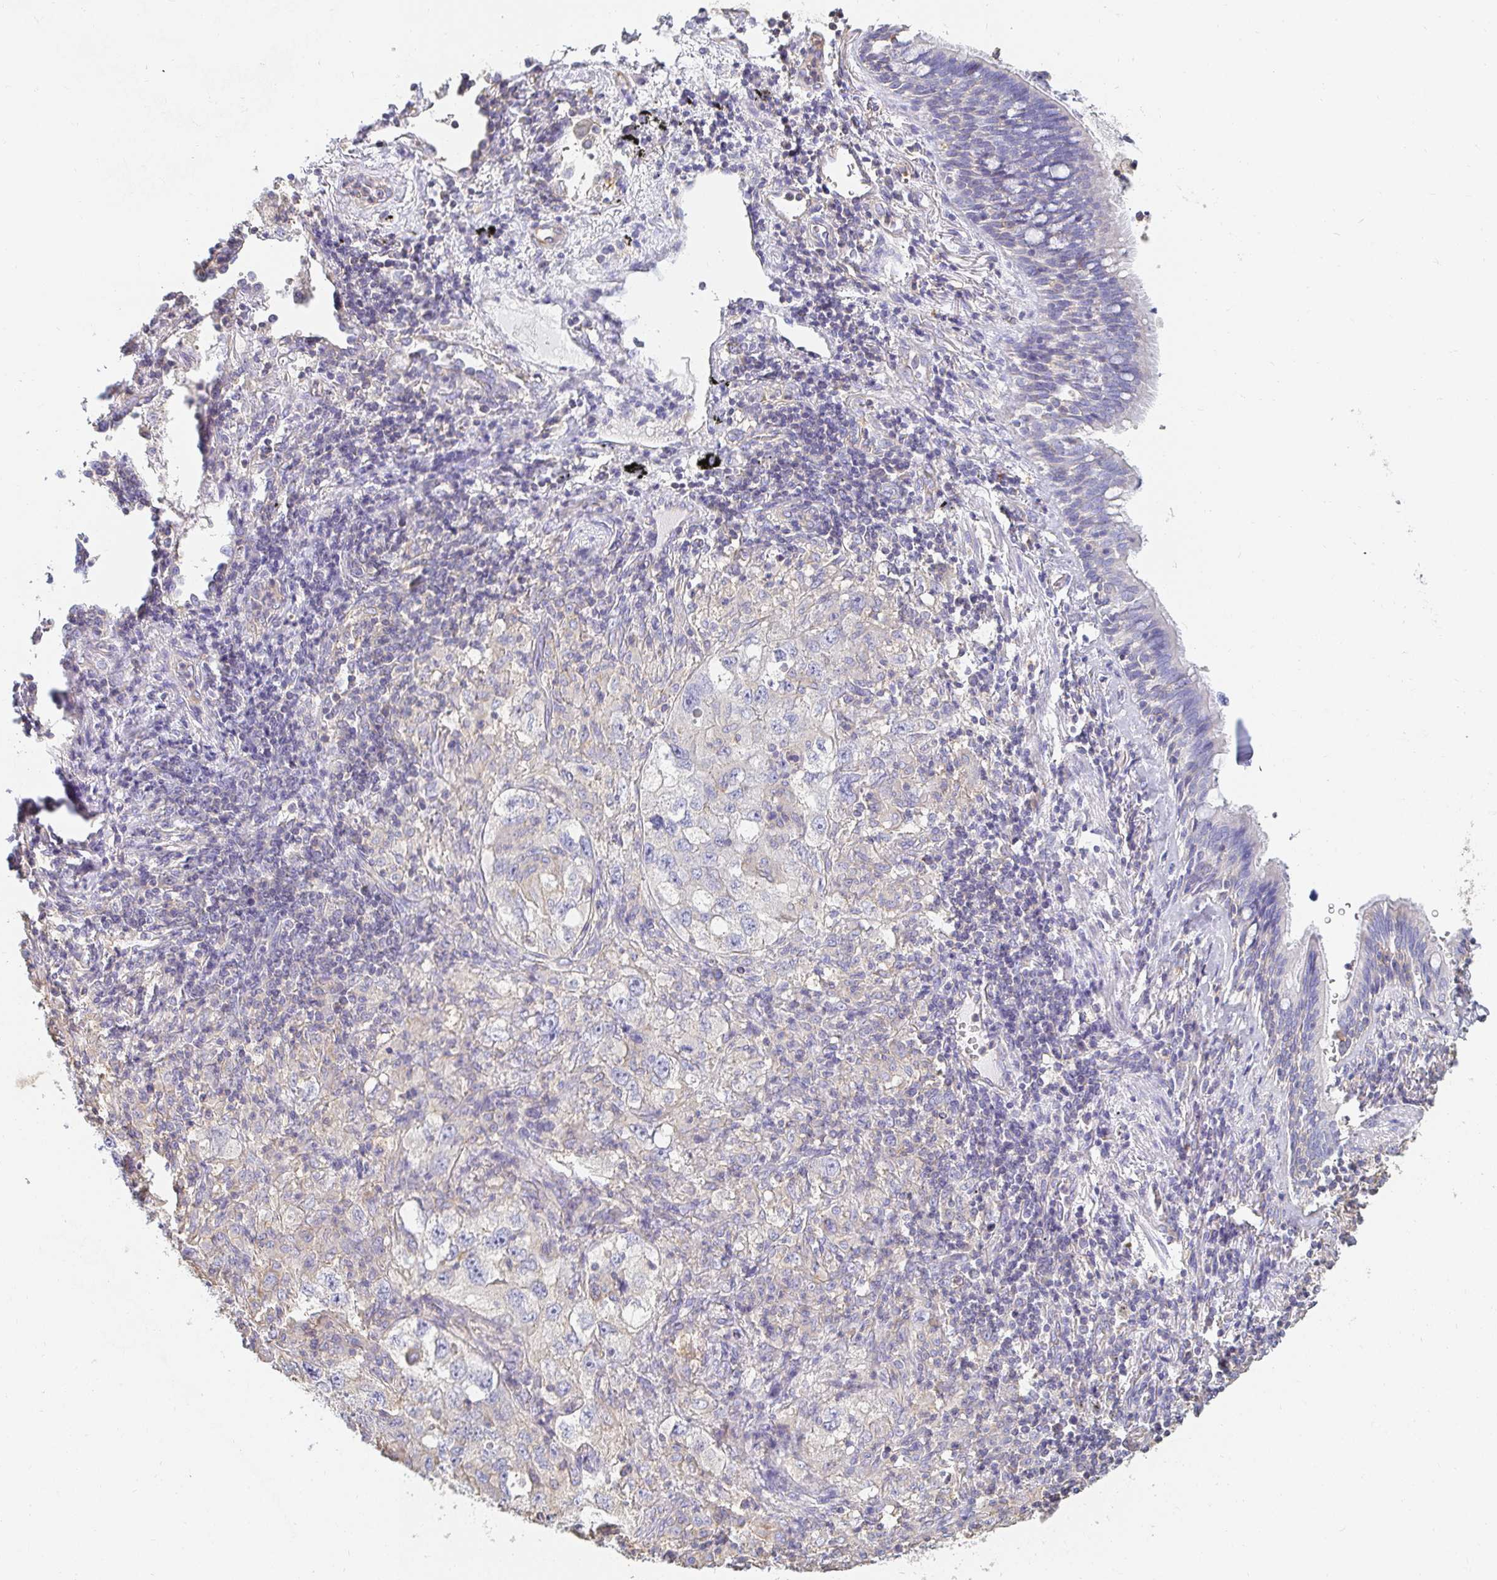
{"staining": {"intensity": "negative", "quantity": "none", "location": "none"}, "tissue": "lung cancer", "cell_type": "Tumor cells", "image_type": "cancer", "snomed": [{"axis": "morphology", "description": "Adenocarcinoma, NOS"}, {"axis": "topography", "description": "Lung"}], "caption": "Lung adenocarcinoma was stained to show a protein in brown. There is no significant staining in tumor cells. (DAB (3,3'-diaminobenzidine) immunohistochemistry visualized using brightfield microscopy, high magnification).", "gene": "TSPAN19", "patient": {"sex": "female", "age": 57}}